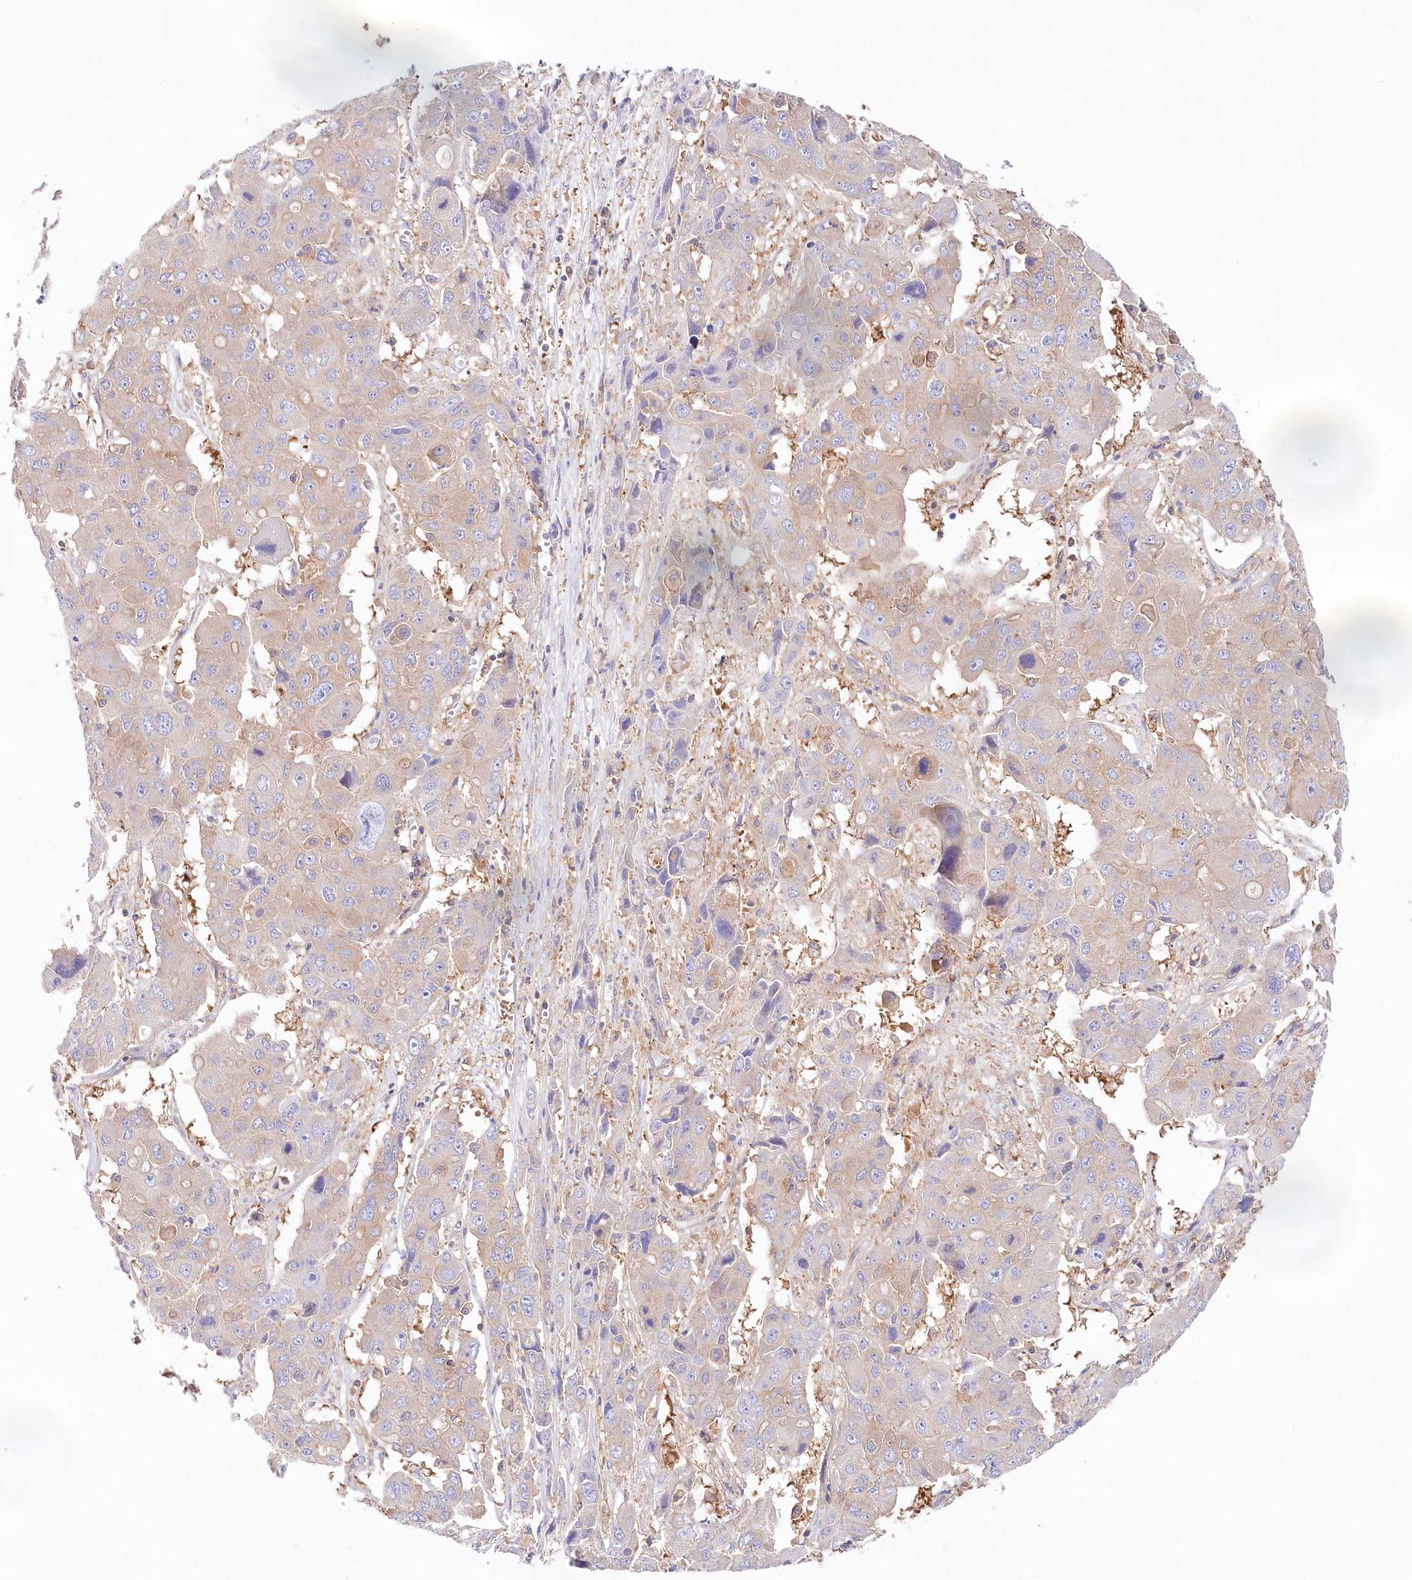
{"staining": {"intensity": "negative", "quantity": "none", "location": "none"}, "tissue": "liver cancer", "cell_type": "Tumor cells", "image_type": "cancer", "snomed": [{"axis": "morphology", "description": "Cholangiocarcinoma"}, {"axis": "topography", "description": "Liver"}], "caption": "There is no significant staining in tumor cells of liver cancer. (DAB (3,3'-diaminobenzidine) immunohistochemistry (IHC) visualized using brightfield microscopy, high magnification).", "gene": "ABRAXAS2", "patient": {"sex": "male", "age": 67}}